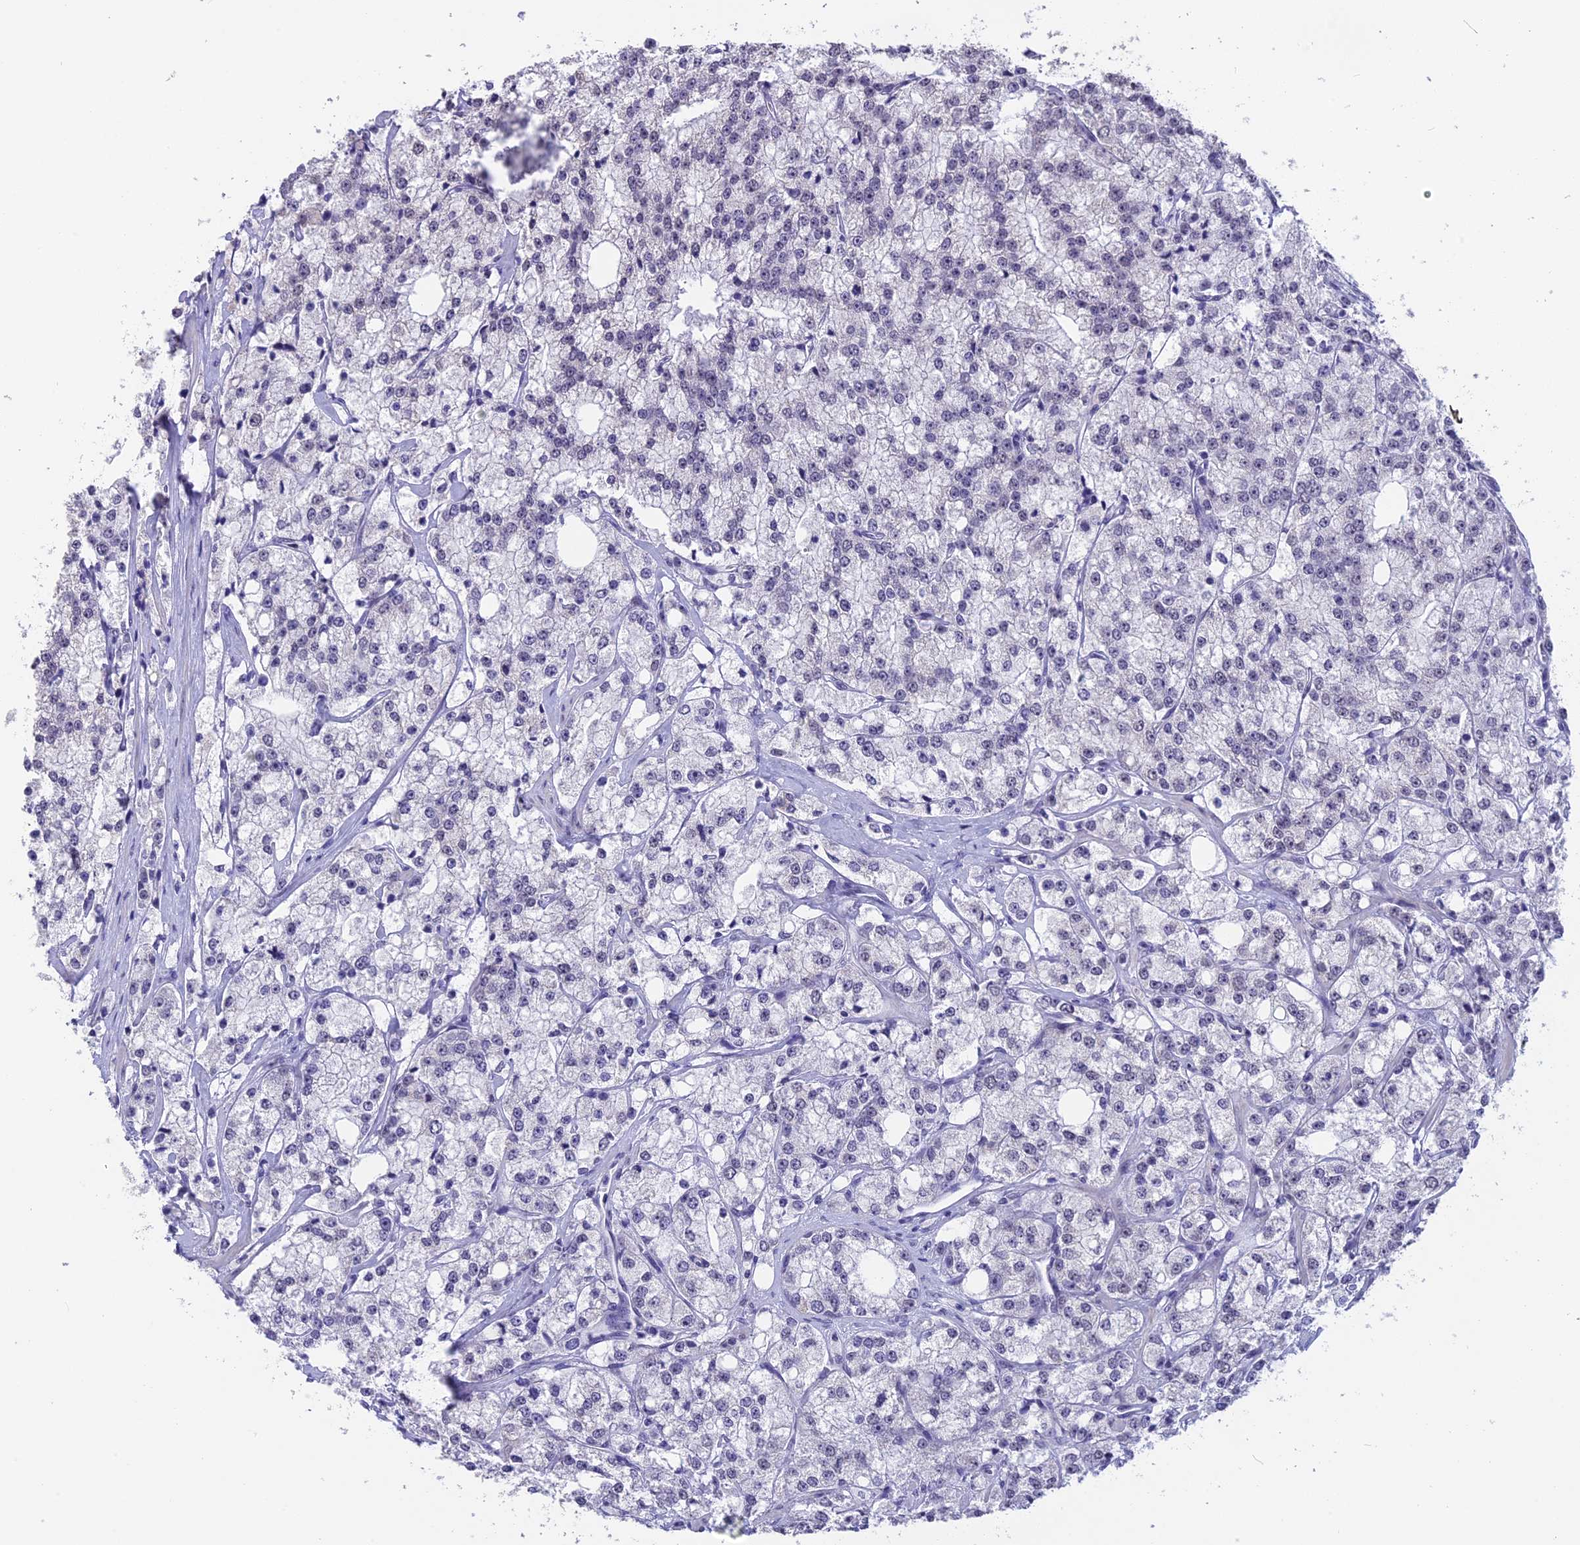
{"staining": {"intensity": "weak", "quantity": "<25%", "location": "nuclear"}, "tissue": "prostate cancer", "cell_type": "Tumor cells", "image_type": "cancer", "snomed": [{"axis": "morphology", "description": "Adenocarcinoma, High grade"}, {"axis": "topography", "description": "Prostate"}], "caption": "Immunohistochemistry (IHC) of prostate cancer (high-grade adenocarcinoma) displays no positivity in tumor cells.", "gene": "SETD2", "patient": {"sex": "male", "age": 64}}